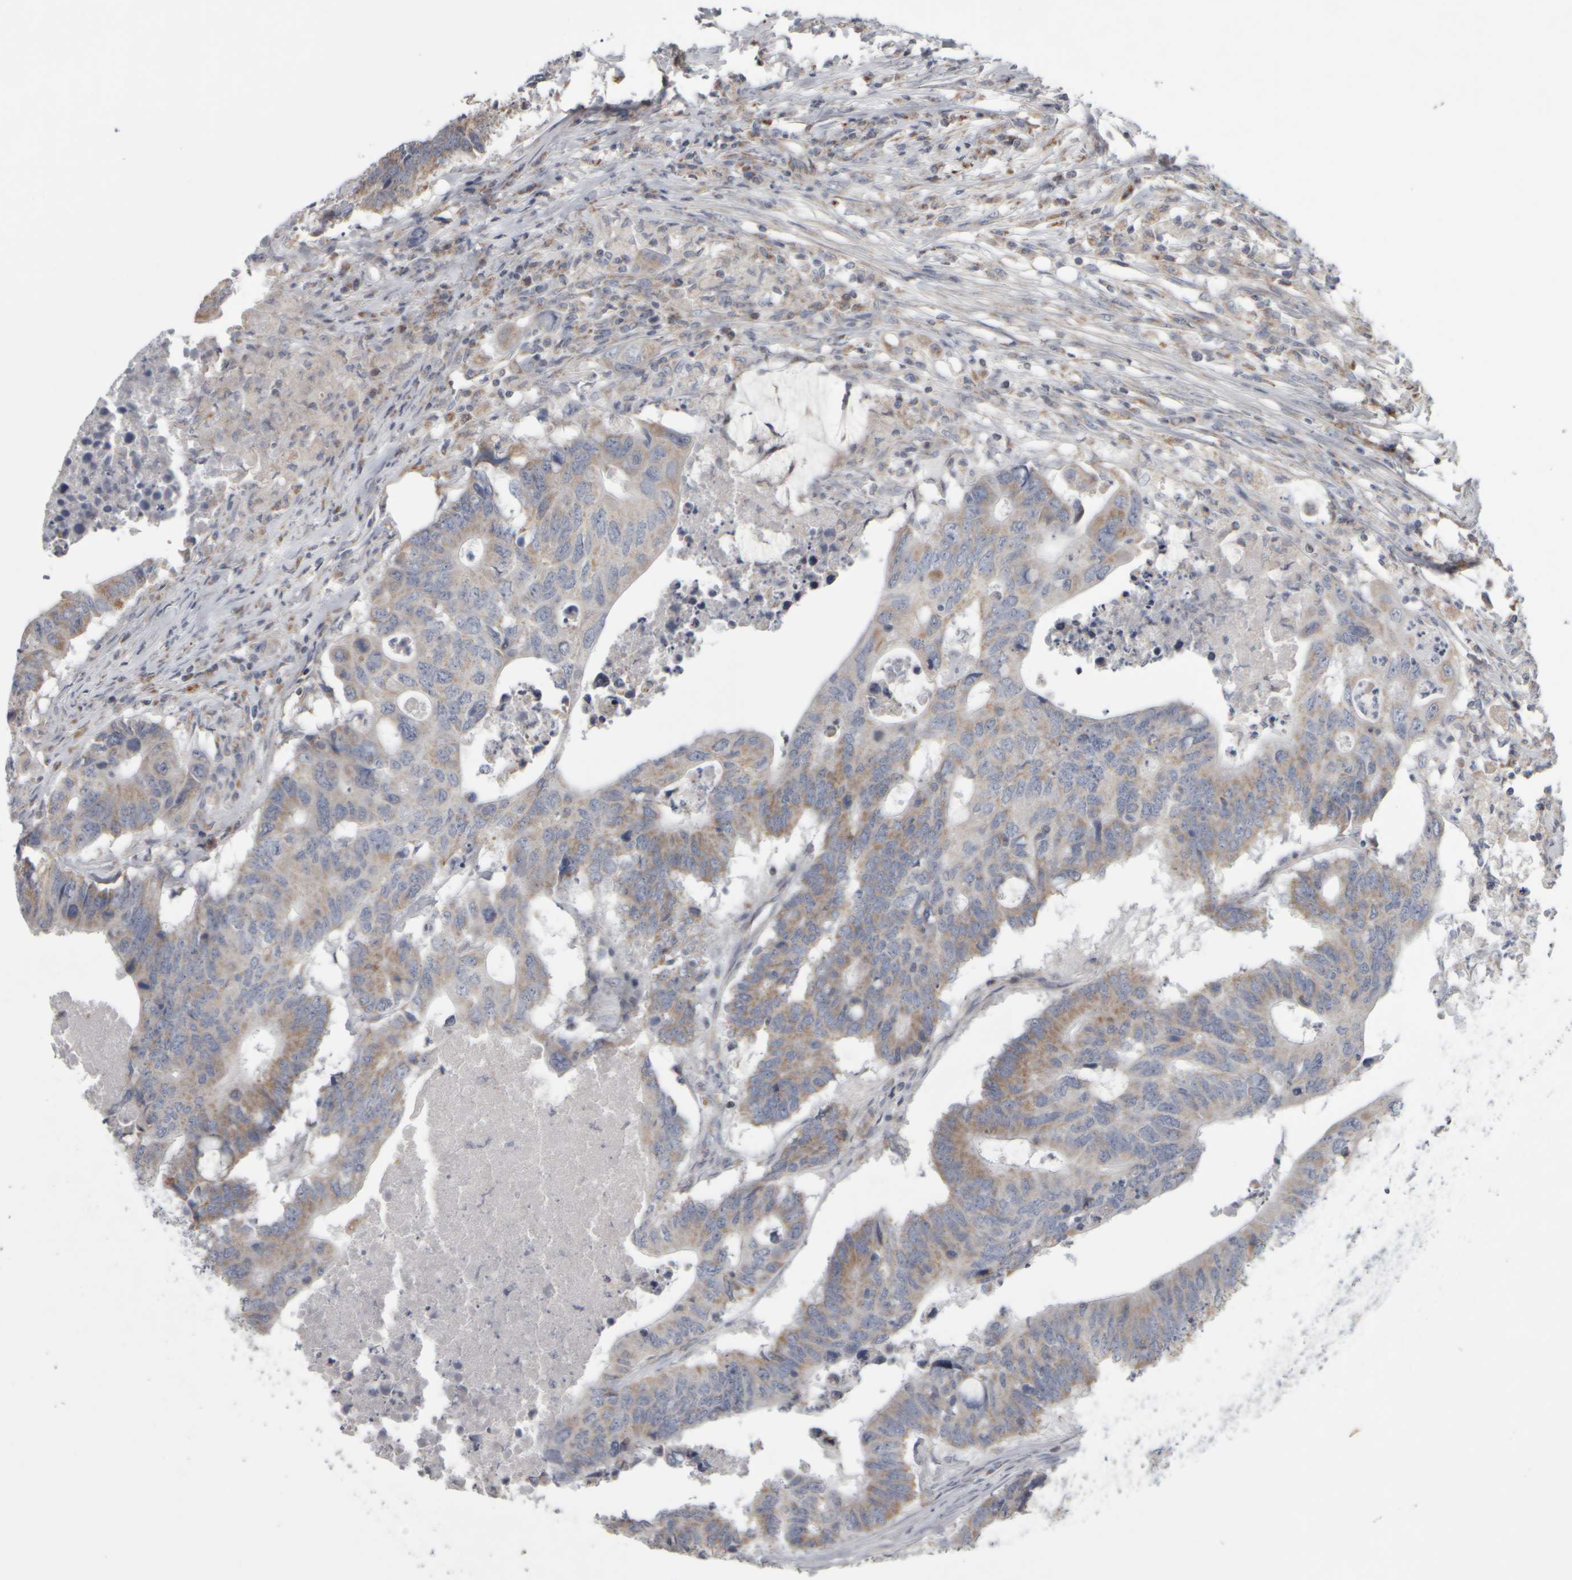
{"staining": {"intensity": "weak", "quantity": "<25%", "location": "cytoplasmic/membranous"}, "tissue": "colorectal cancer", "cell_type": "Tumor cells", "image_type": "cancer", "snomed": [{"axis": "morphology", "description": "Adenocarcinoma, NOS"}, {"axis": "topography", "description": "Colon"}], "caption": "High magnification brightfield microscopy of colorectal adenocarcinoma stained with DAB (3,3'-diaminobenzidine) (brown) and counterstained with hematoxylin (blue): tumor cells show no significant expression.", "gene": "SCO1", "patient": {"sex": "male", "age": 71}}